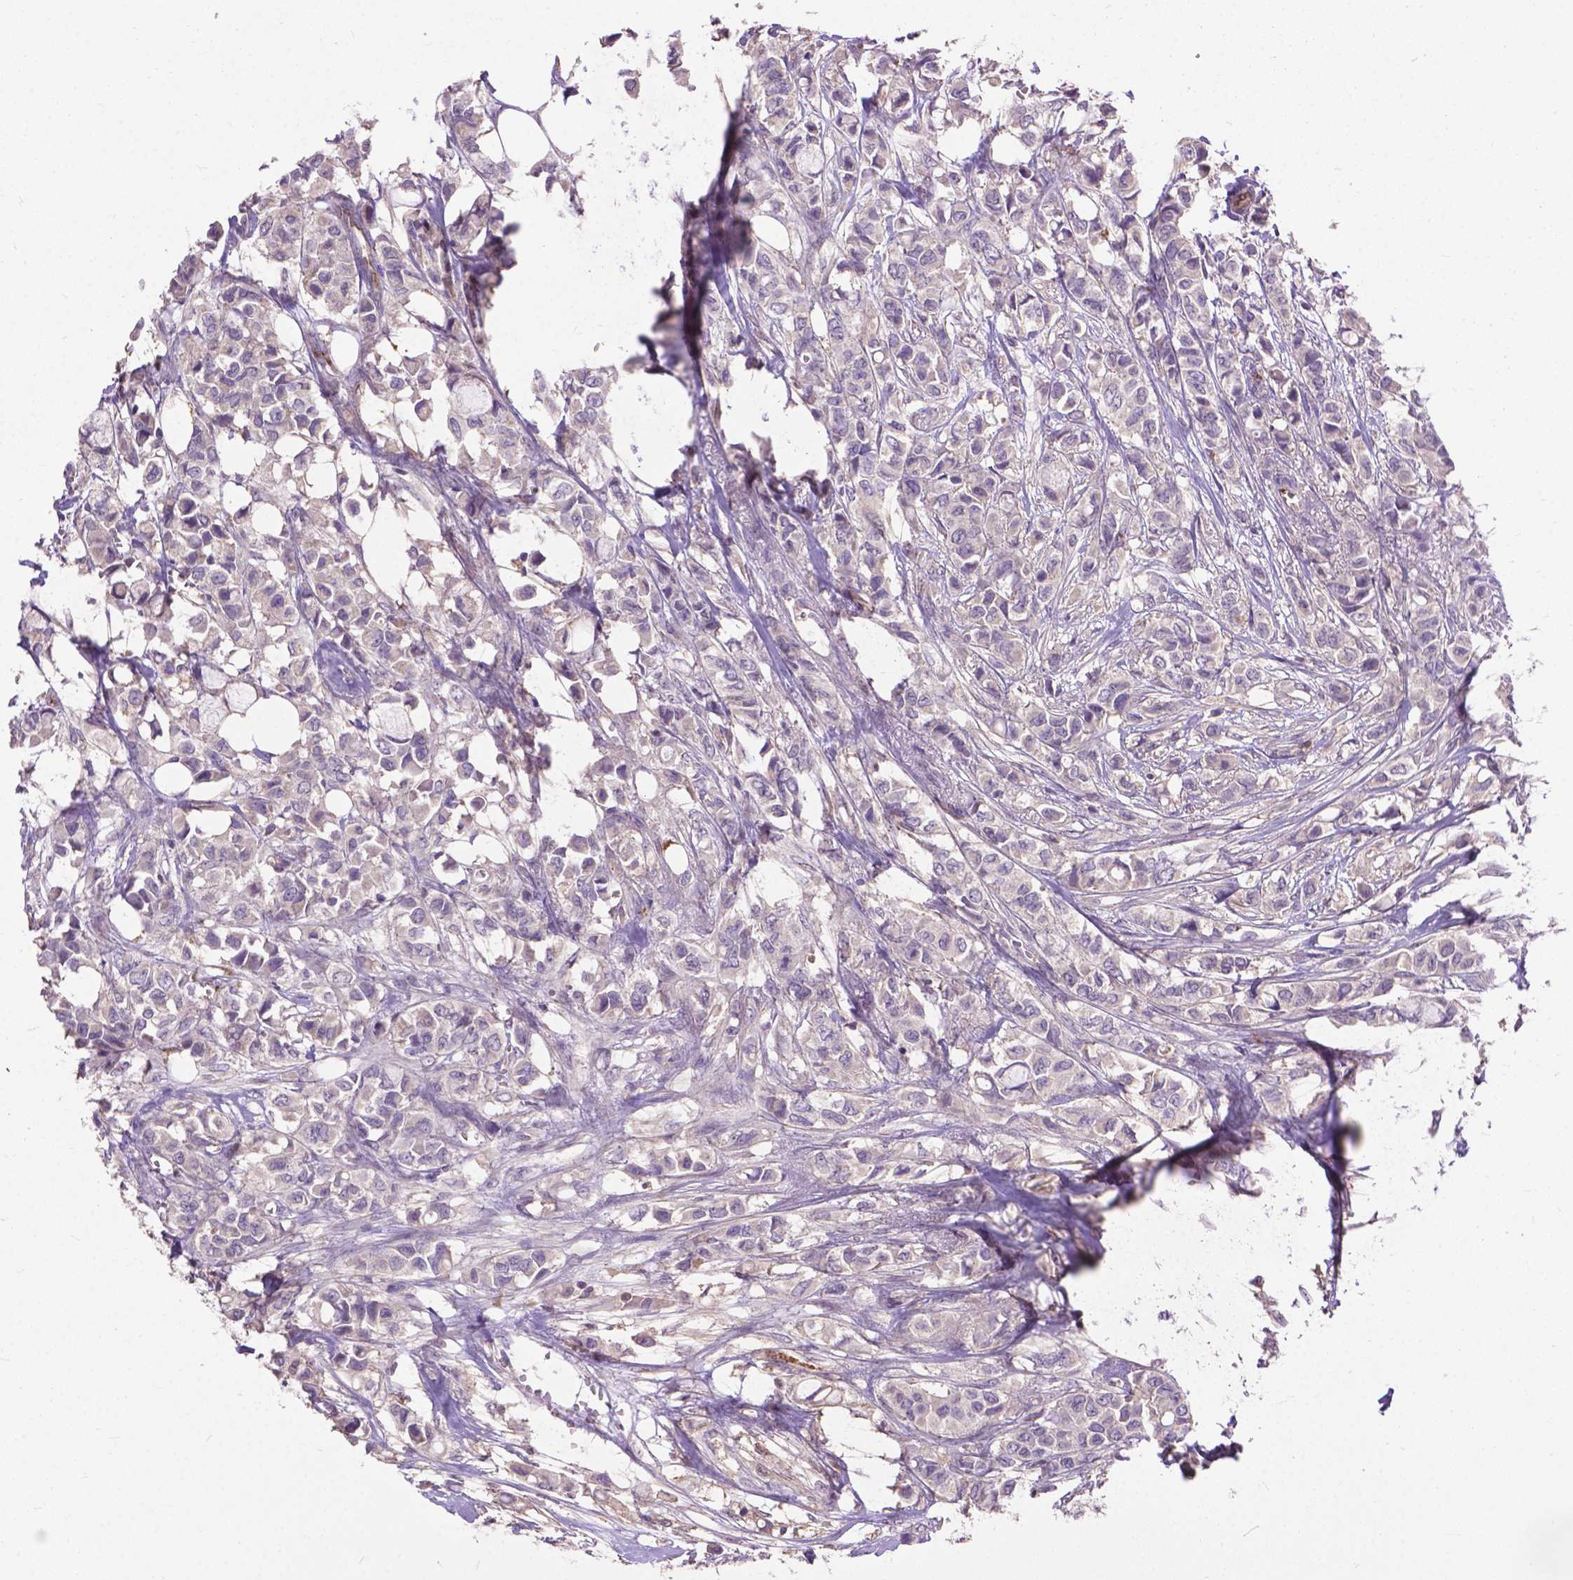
{"staining": {"intensity": "negative", "quantity": "none", "location": "none"}, "tissue": "breast cancer", "cell_type": "Tumor cells", "image_type": "cancer", "snomed": [{"axis": "morphology", "description": "Duct carcinoma"}, {"axis": "topography", "description": "Breast"}], "caption": "This is a histopathology image of IHC staining of breast cancer, which shows no expression in tumor cells.", "gene": "ZNF337", "patient": {"sex": "female", "age": 85}}